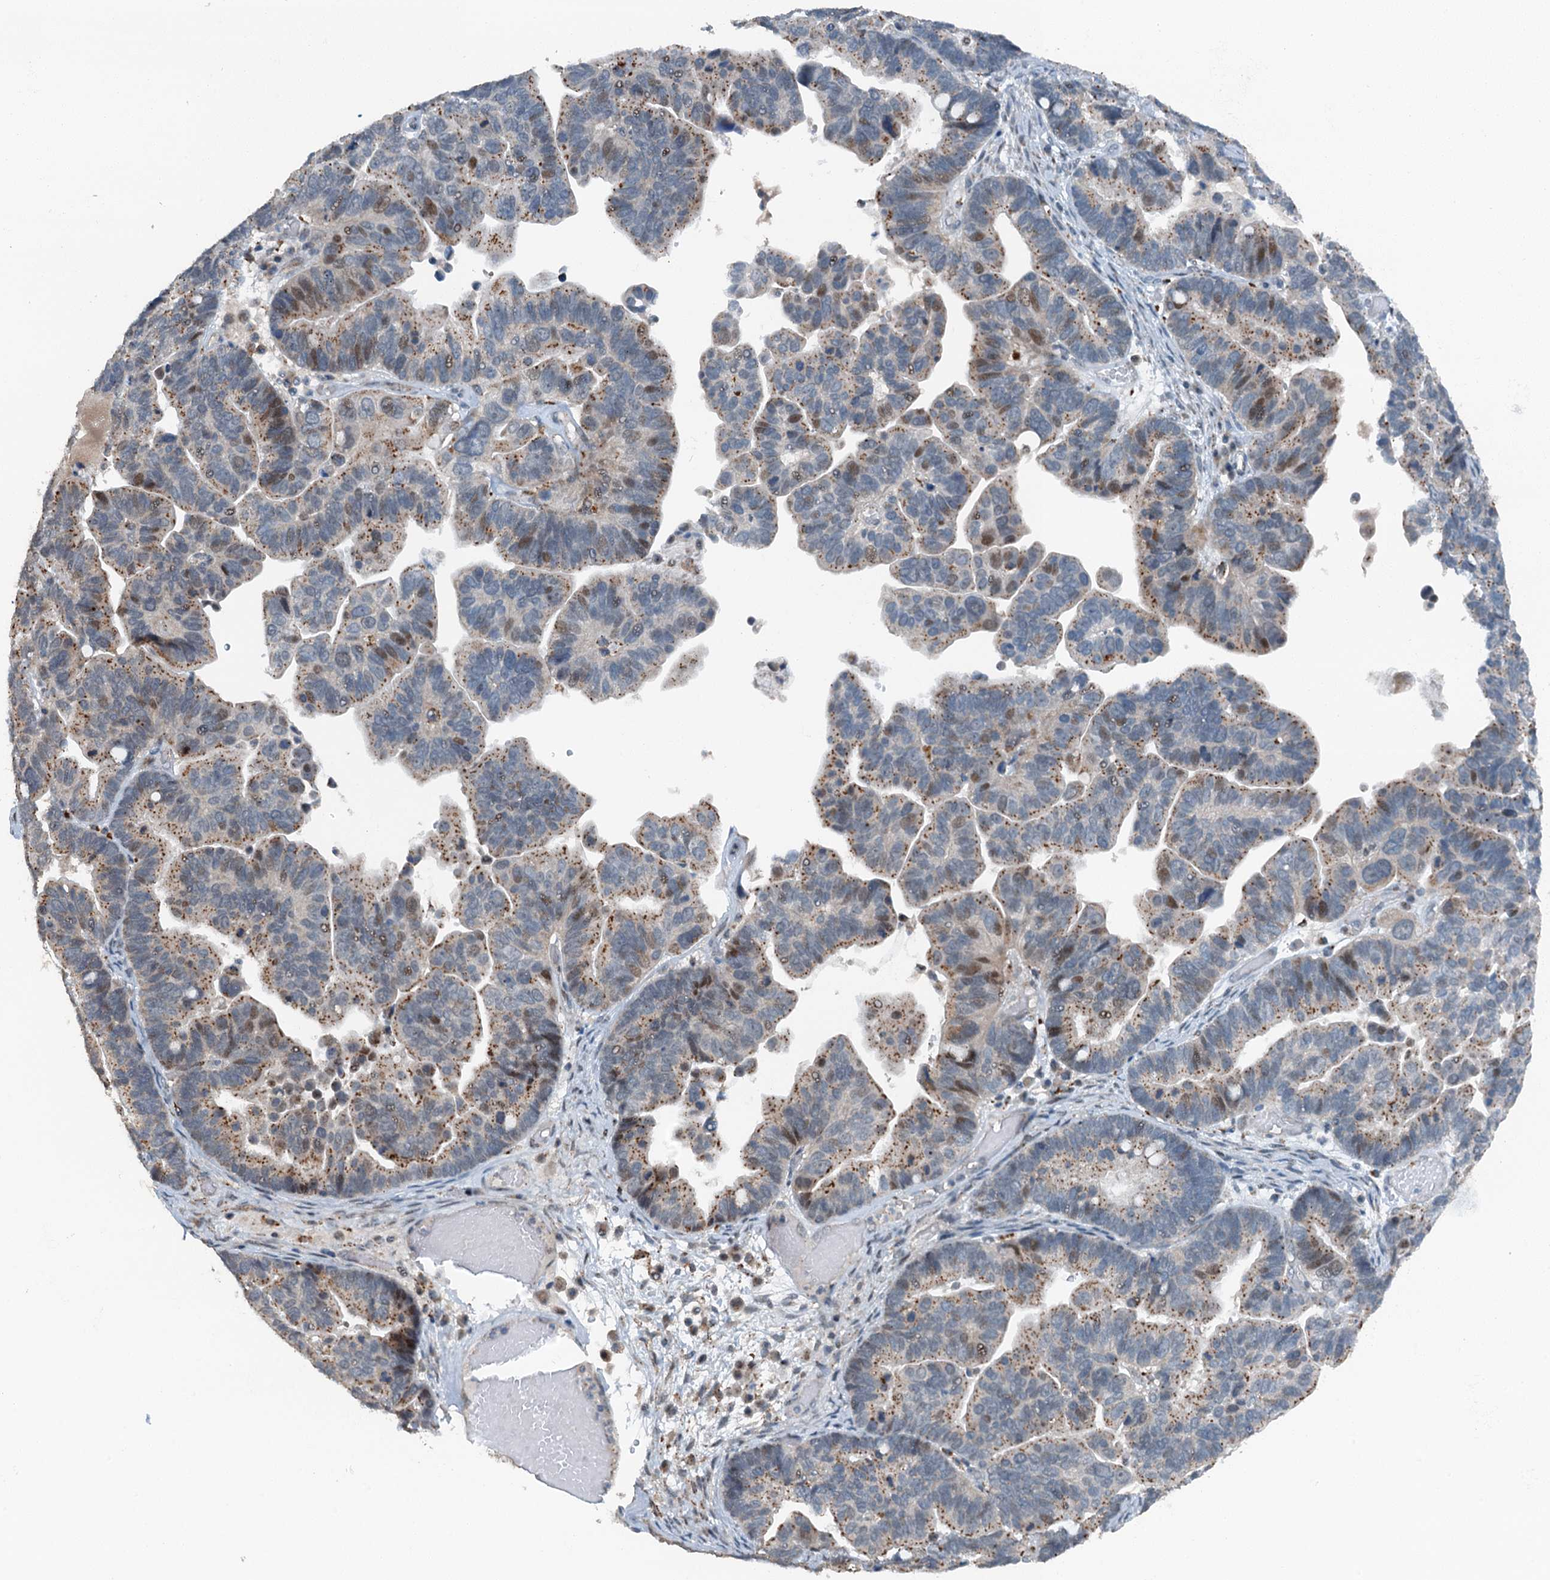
{"staining": {"intensity": "moderate", "quantity": ">75%", "location": "cytoplasmic/membranous"}, "tissue": "ovarian cancer", "cell_type": "Tumor cells", "image_type": "cancer", "snomed": [{"axis": "morphology", "description": "Cystadenocarcinoma, serous, NOS"}, {"axis": "topography", "description": "Ovary"}], "caption": "An IHC photomicrograph of tumor tissue is shown. Protein staining in brown shows moderate cytoplasmic/membranous positivity in ovarian cancer within tumor cells. The staining was performed using DAB to visualize the protein expression in brown, while the nuclei were stained in blue with hematoxylin (Magnification: 20x).", "gene": "BMERB1", "patient": {"sex": "female", "age": 56}}